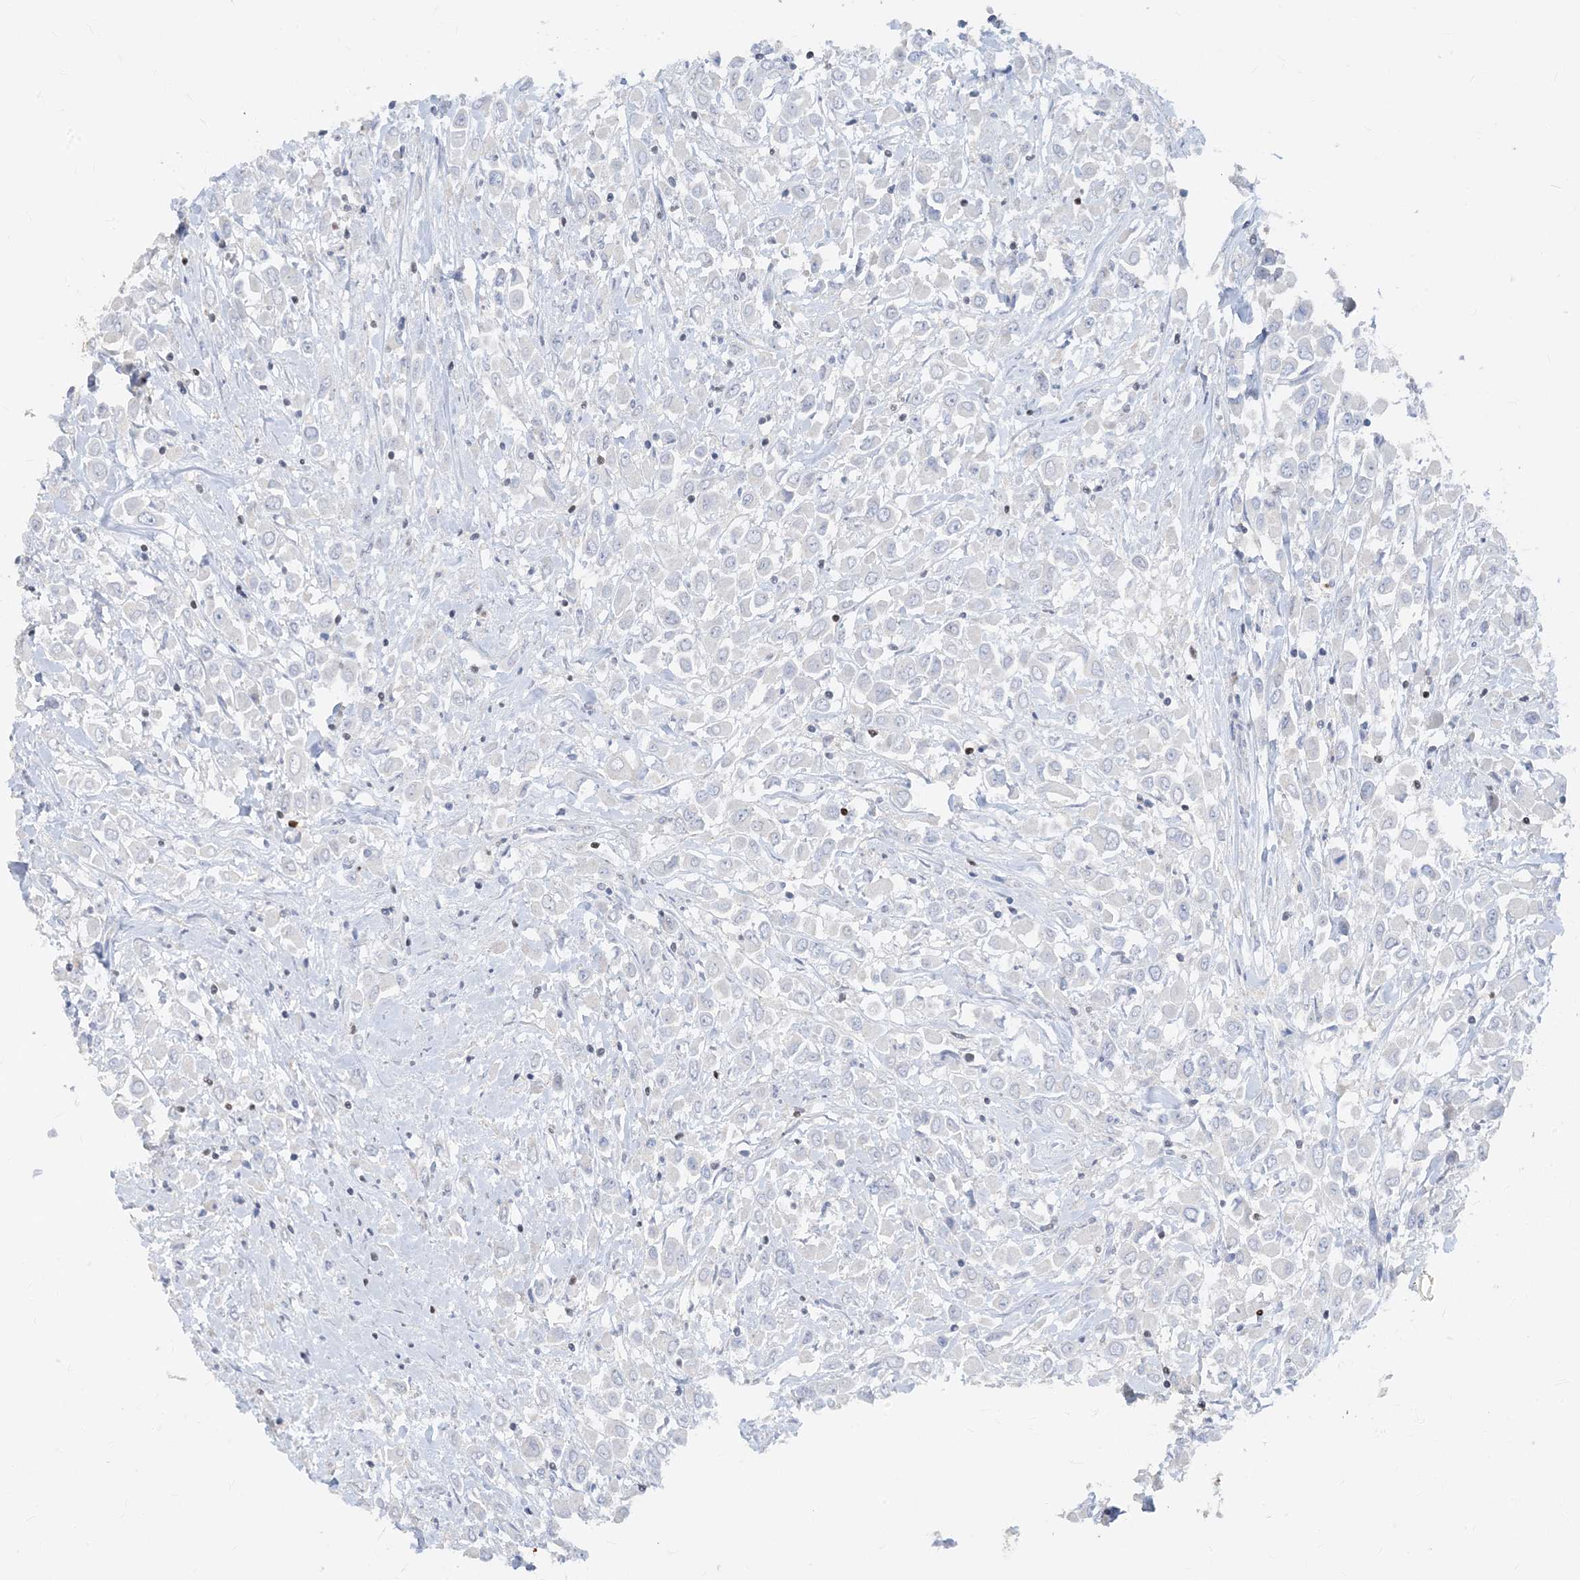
{"staining": {"intensity": "negative", "quantity": "none", "location": "none"}, "tissue": "breast cancer", "cell_type": "Tumor cells", "image_type": "cancer", "snomed": [{"axis": "morphology", "description": "Duct carcinoma"}, {"axis": "topography", "description": "Breast"}], "caption": "Micrograph shows no protein expression in tumor cells of breast cancer tissue. Nuclei are stained in blue.", "gene": "TBX21", "patient": {"sex": "female", "age": 61}}